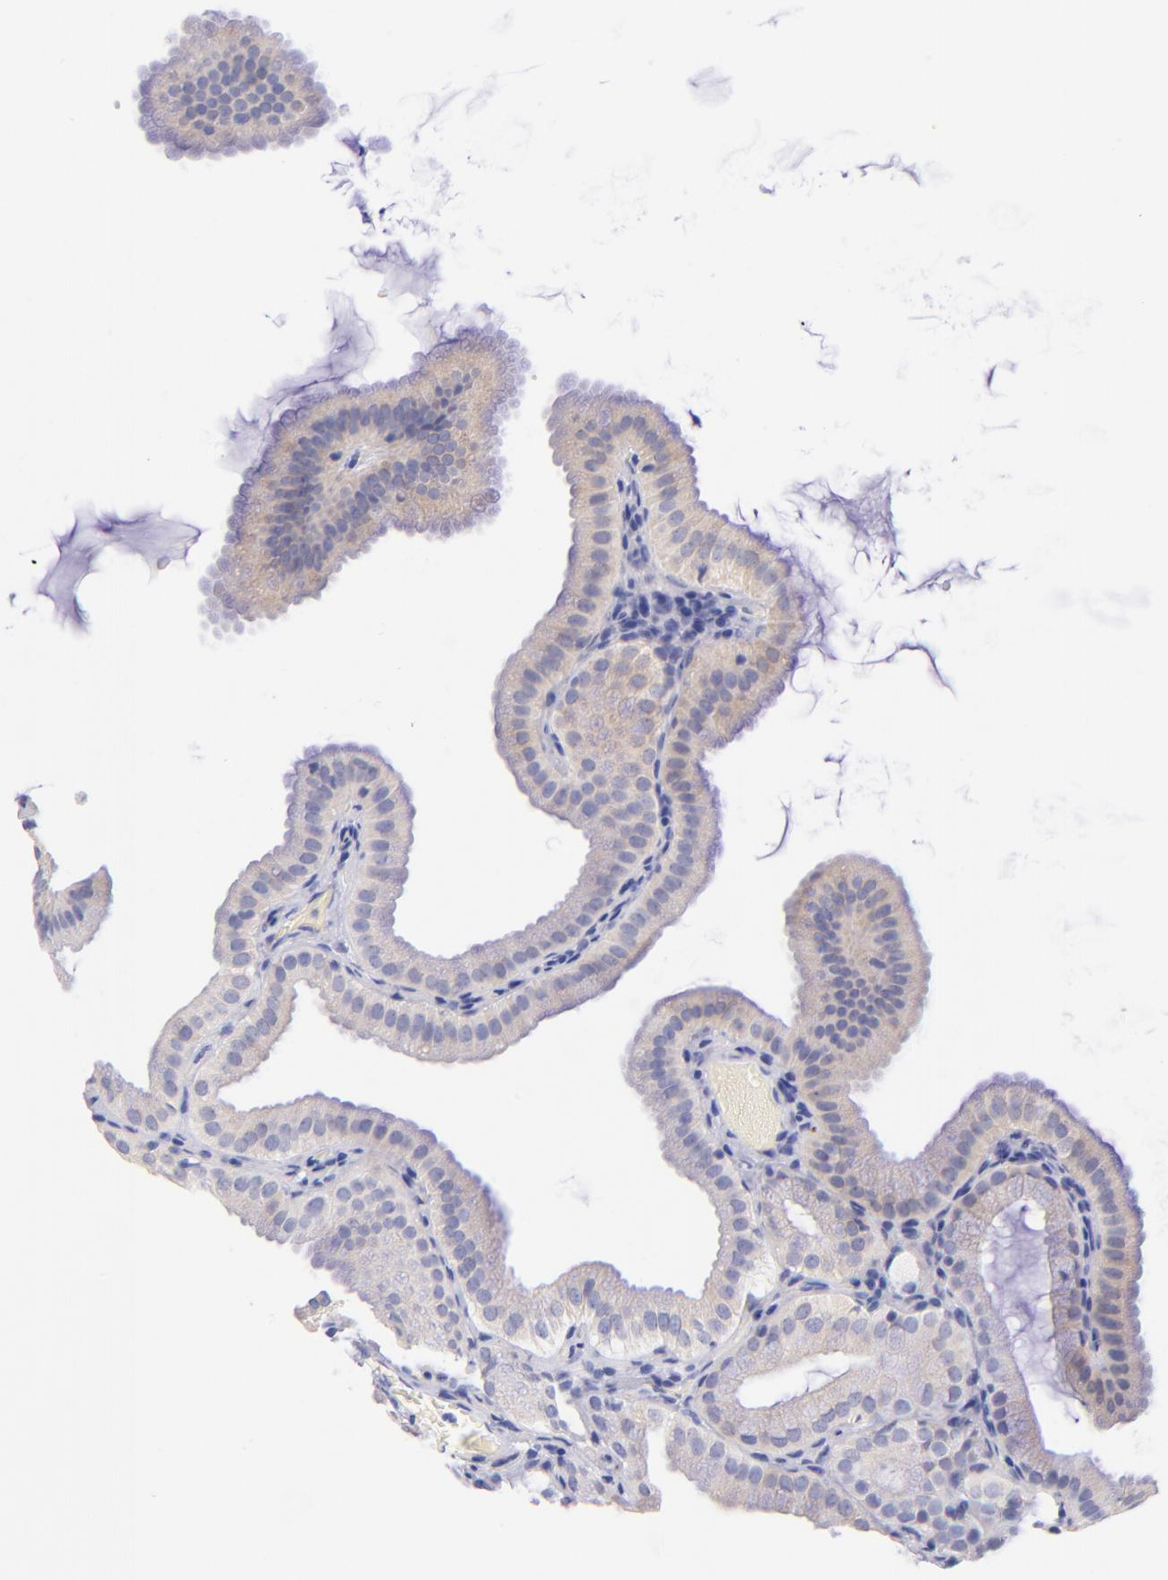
{"staining": {"intensity": "weak", "quantity": ">75%", "location": "cytoplasmic/membranous"}, "tissue": "gallbladder", "cell_type": "Glandular cells", "image_type": "normal", "snomed": [{"axis": "morphology", "description": "Normal tissue, NOS"}, {"axis": "topography", "description": "Gallbladder"}], "caption": "Weak cytoplasmic/membranous protein positivity is identified in about >75% of glandular cells in gallbladder. (Brightfield microscopy of DAB IHC at high magnification).", "gene": "RAB3B", "patient": {"sex": "female", "age": 63}}